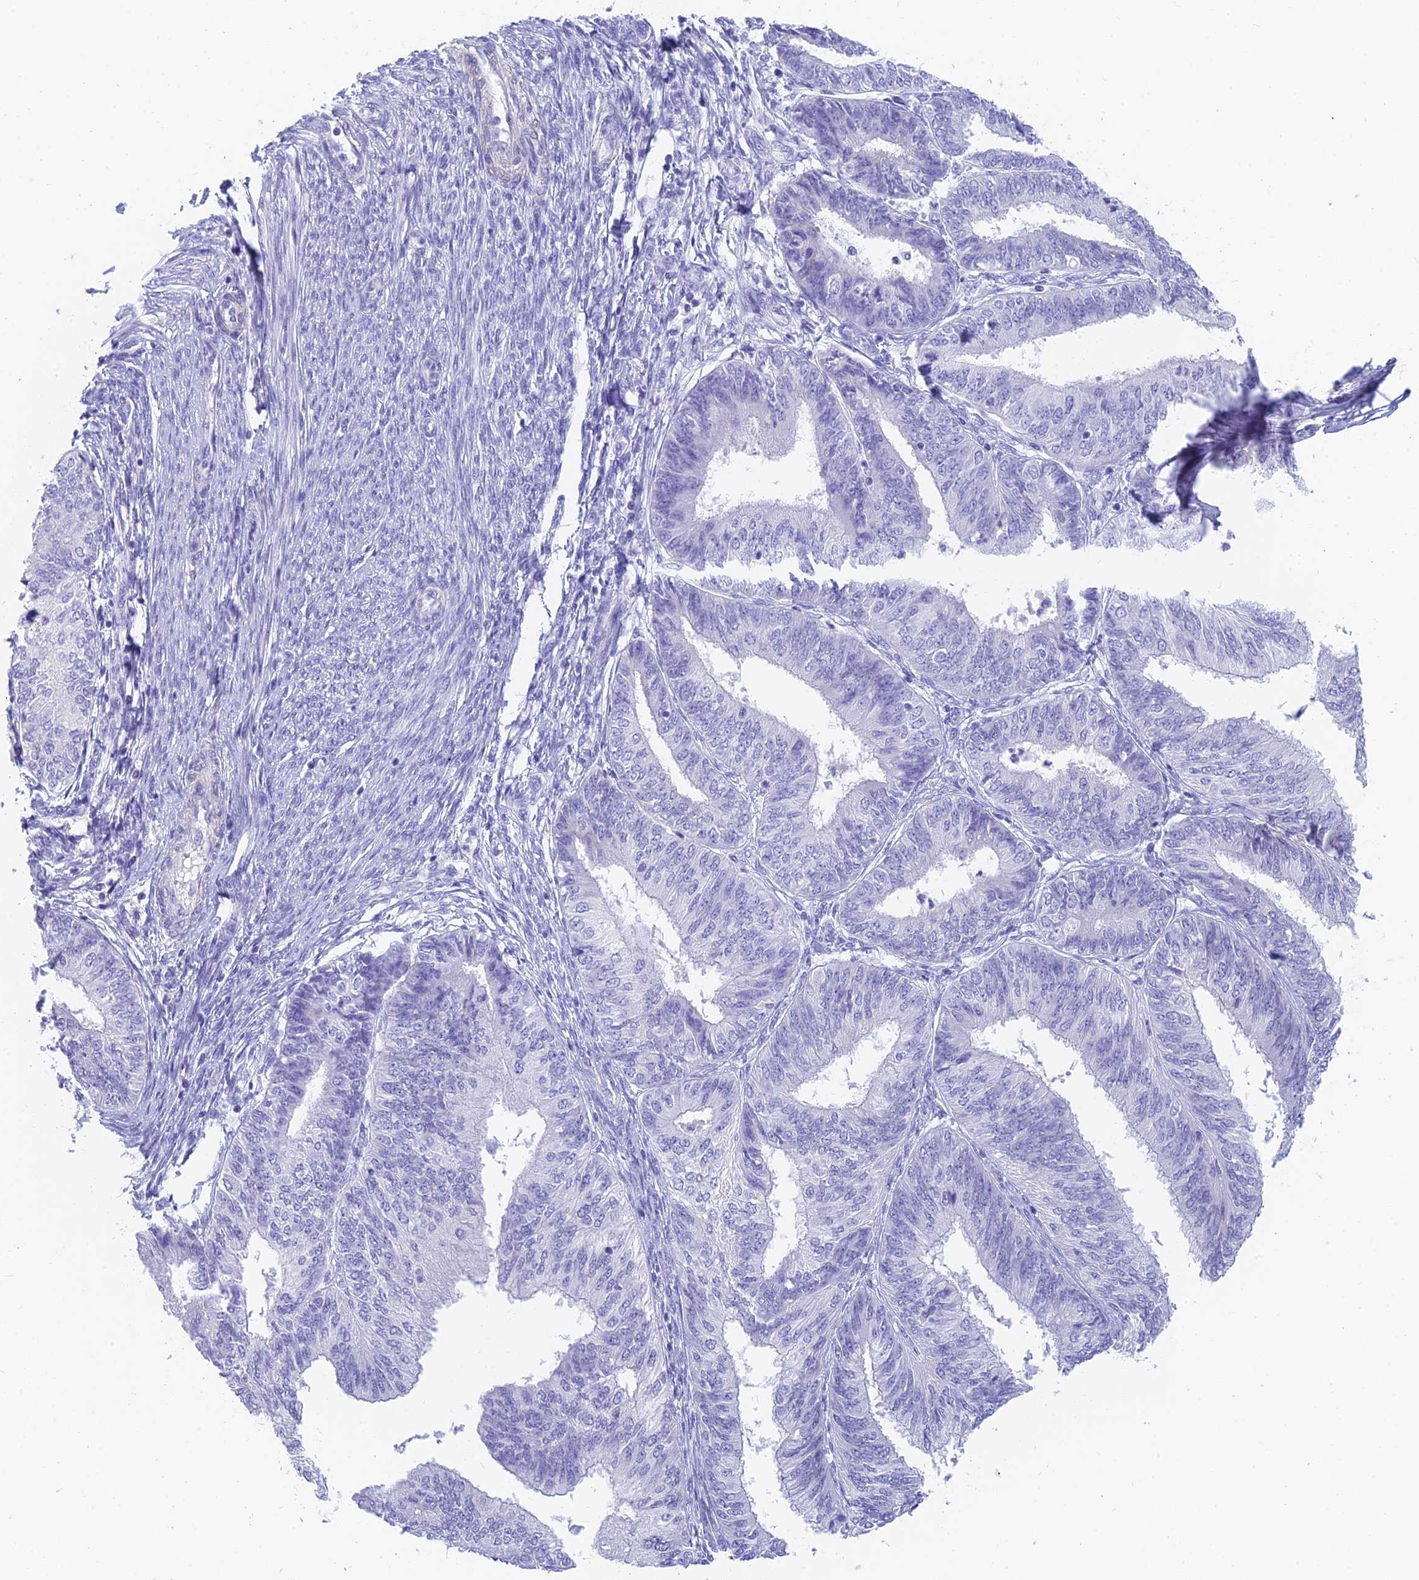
{"staining": {"intensity": "negative", "quantity": "none", "location": "none"}, "tissue": "endometrial cancer", "cell_type": "Tumor cells", "image_type": "cancer", "snomed": [{"axis": "morphology", "description": "Adenocarcinoma, NOS"}, {"axis": "topography", "description": "Endometrium"}], "caption": "IHC histopathology image of neoplastic tissue: human endometrial adenocarcinoma stained with DAB exhibits no significant protein positivity in tumor cells.", "gene": "SLC36A2", "patient": {"sex": "female", "age": 58}}